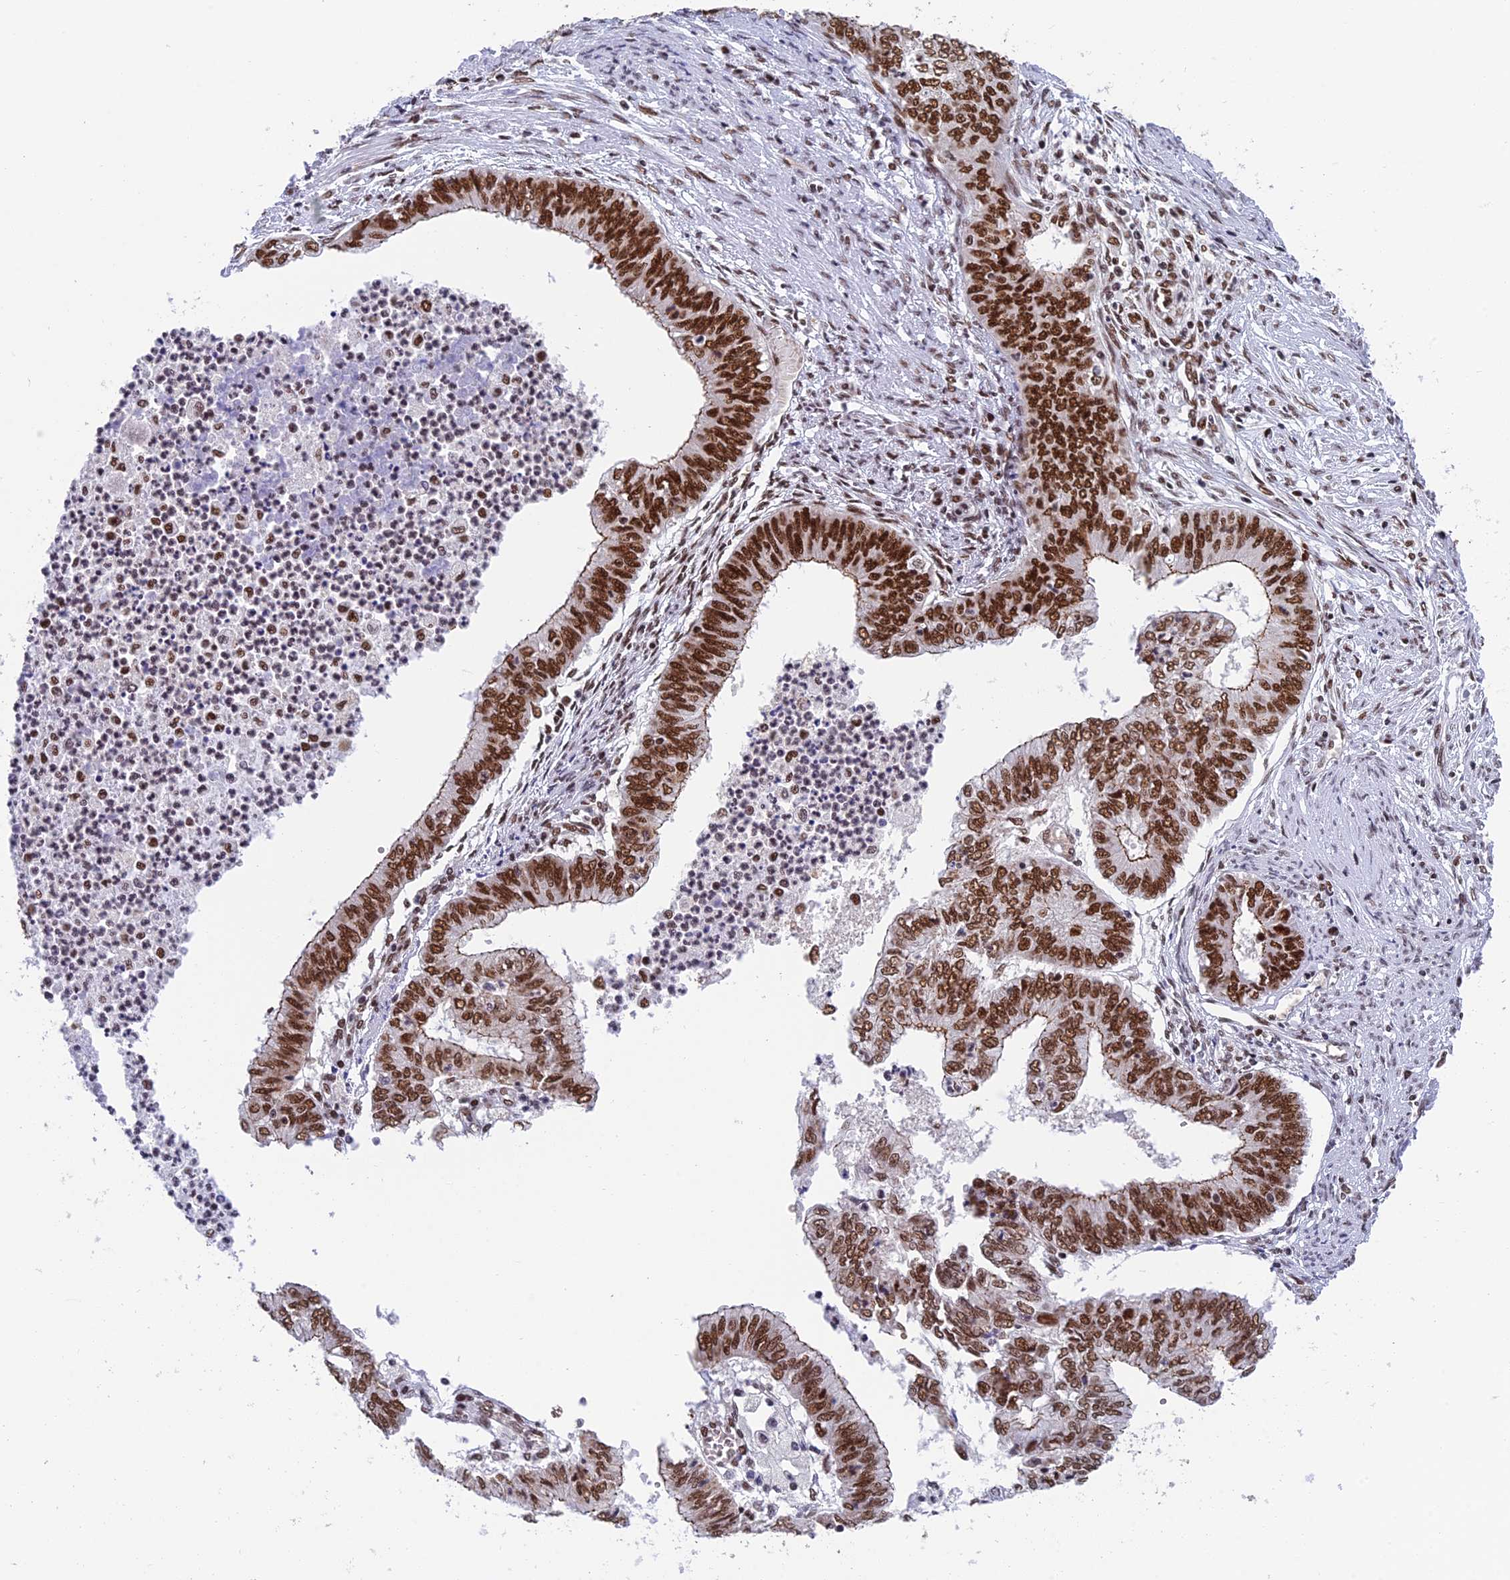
{"staining": {"intensity": "strong", "quantity": ">75%", "location": "nuclear"}, "tissue": "endometrial cancer", "cell_type": "Tumor cells", "image_type": "cancer", "snomed": [{"axis": "morphology", "description": "Adenocarcinoma, NOS"}, {"axis": "topography", "description": "Endometrium"}], "caption": "Endometrial cancer (adenocarcinoma) stained with a brown dye reveals strong nuclear positive expression in about >75% of tumor cells.", "gene": "EEF1AKMT3", "patient": {"sex": "female", "age": 68}}